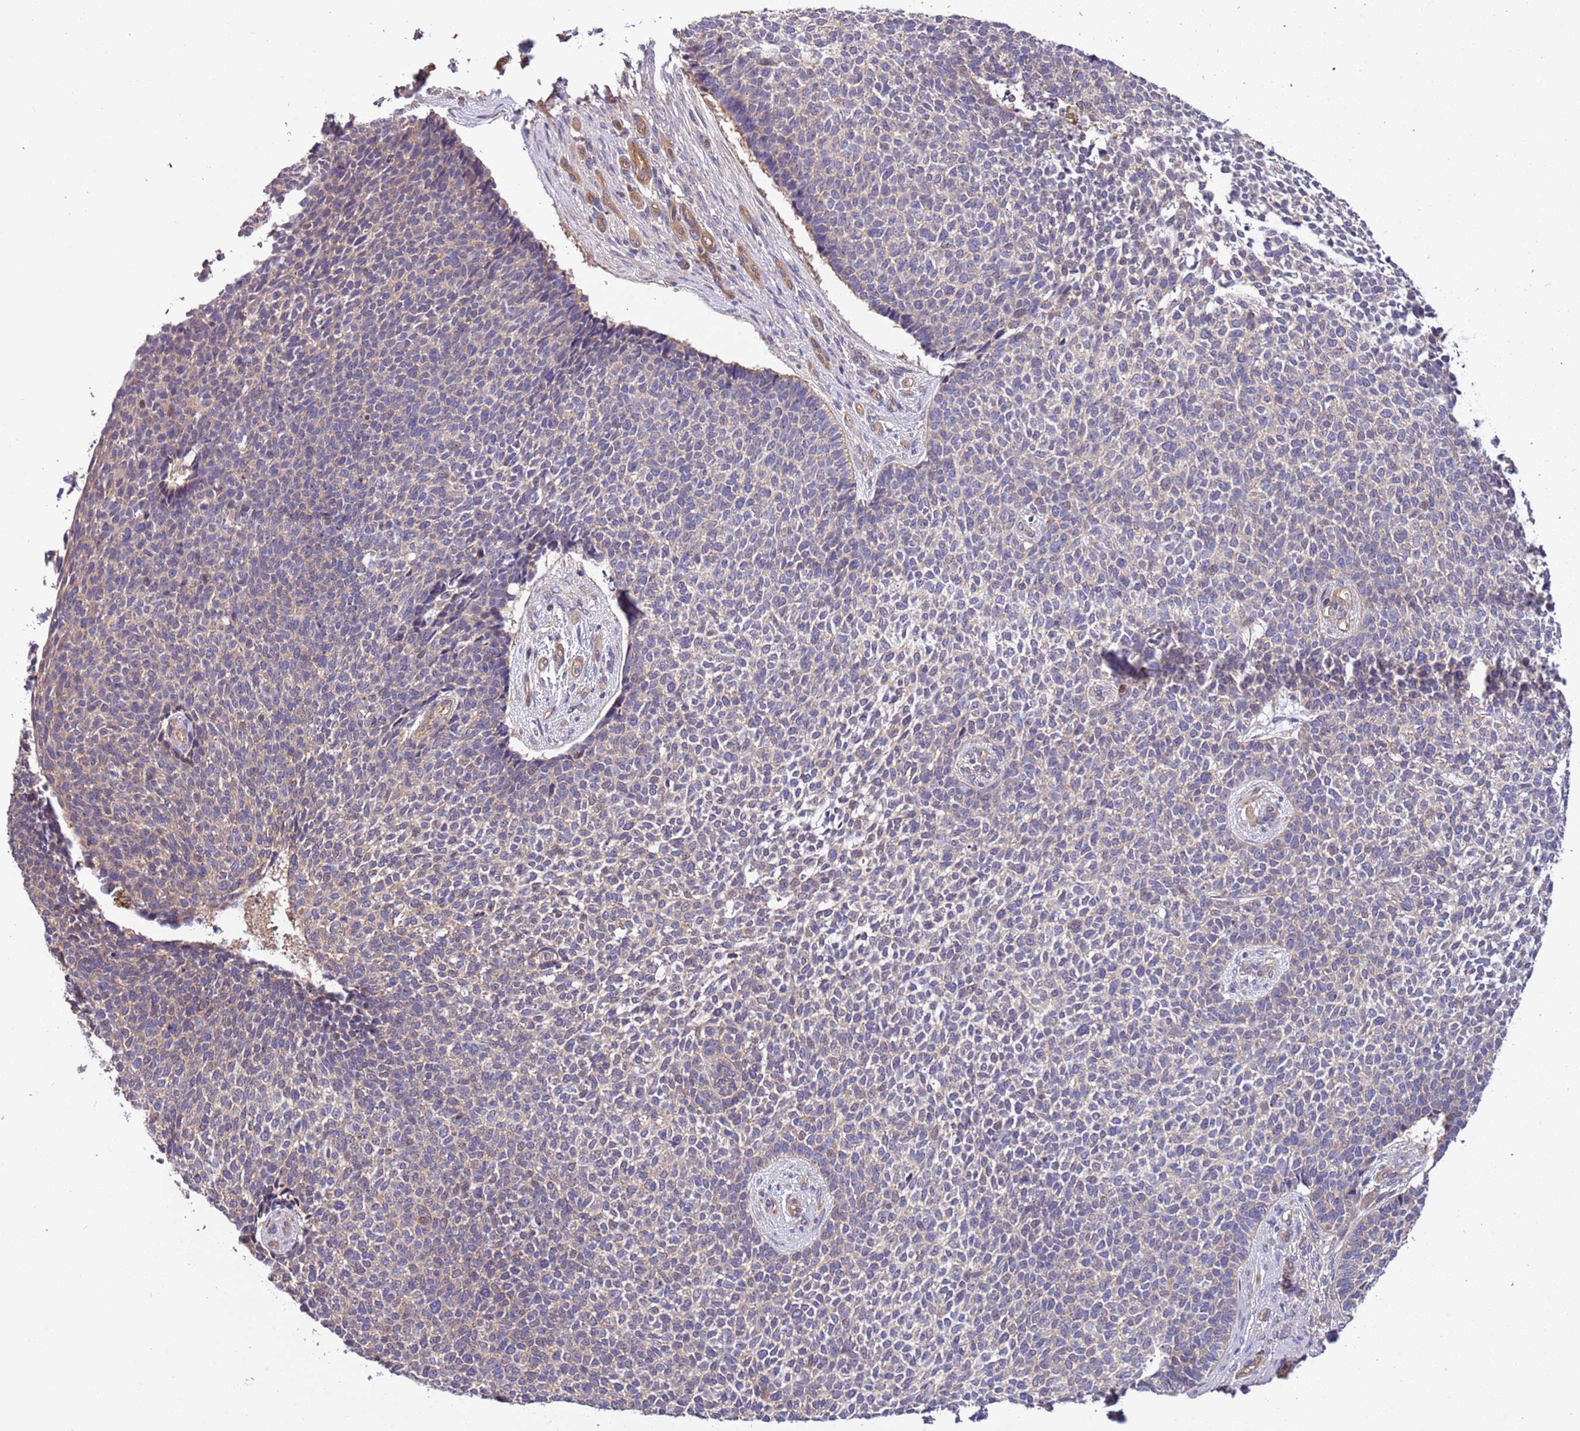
{"staining": {"intensity": "weak", "quantity": "<25%", "location": "cytoplasmic/membranous"}, "tissue": "skin cancer", "cell_type": "Tumor cells", "image_type": "cancer", "snomed": [{"axis": "morphology", "description": "Basal cell carcinoma"}, {"axis": "topography", "description": "Skin"}], "caption": "Tumor cells show no significant positivity in skin cancer.", "gene": "LAMB4", "patient": {"sex": "female", "age": 84}}